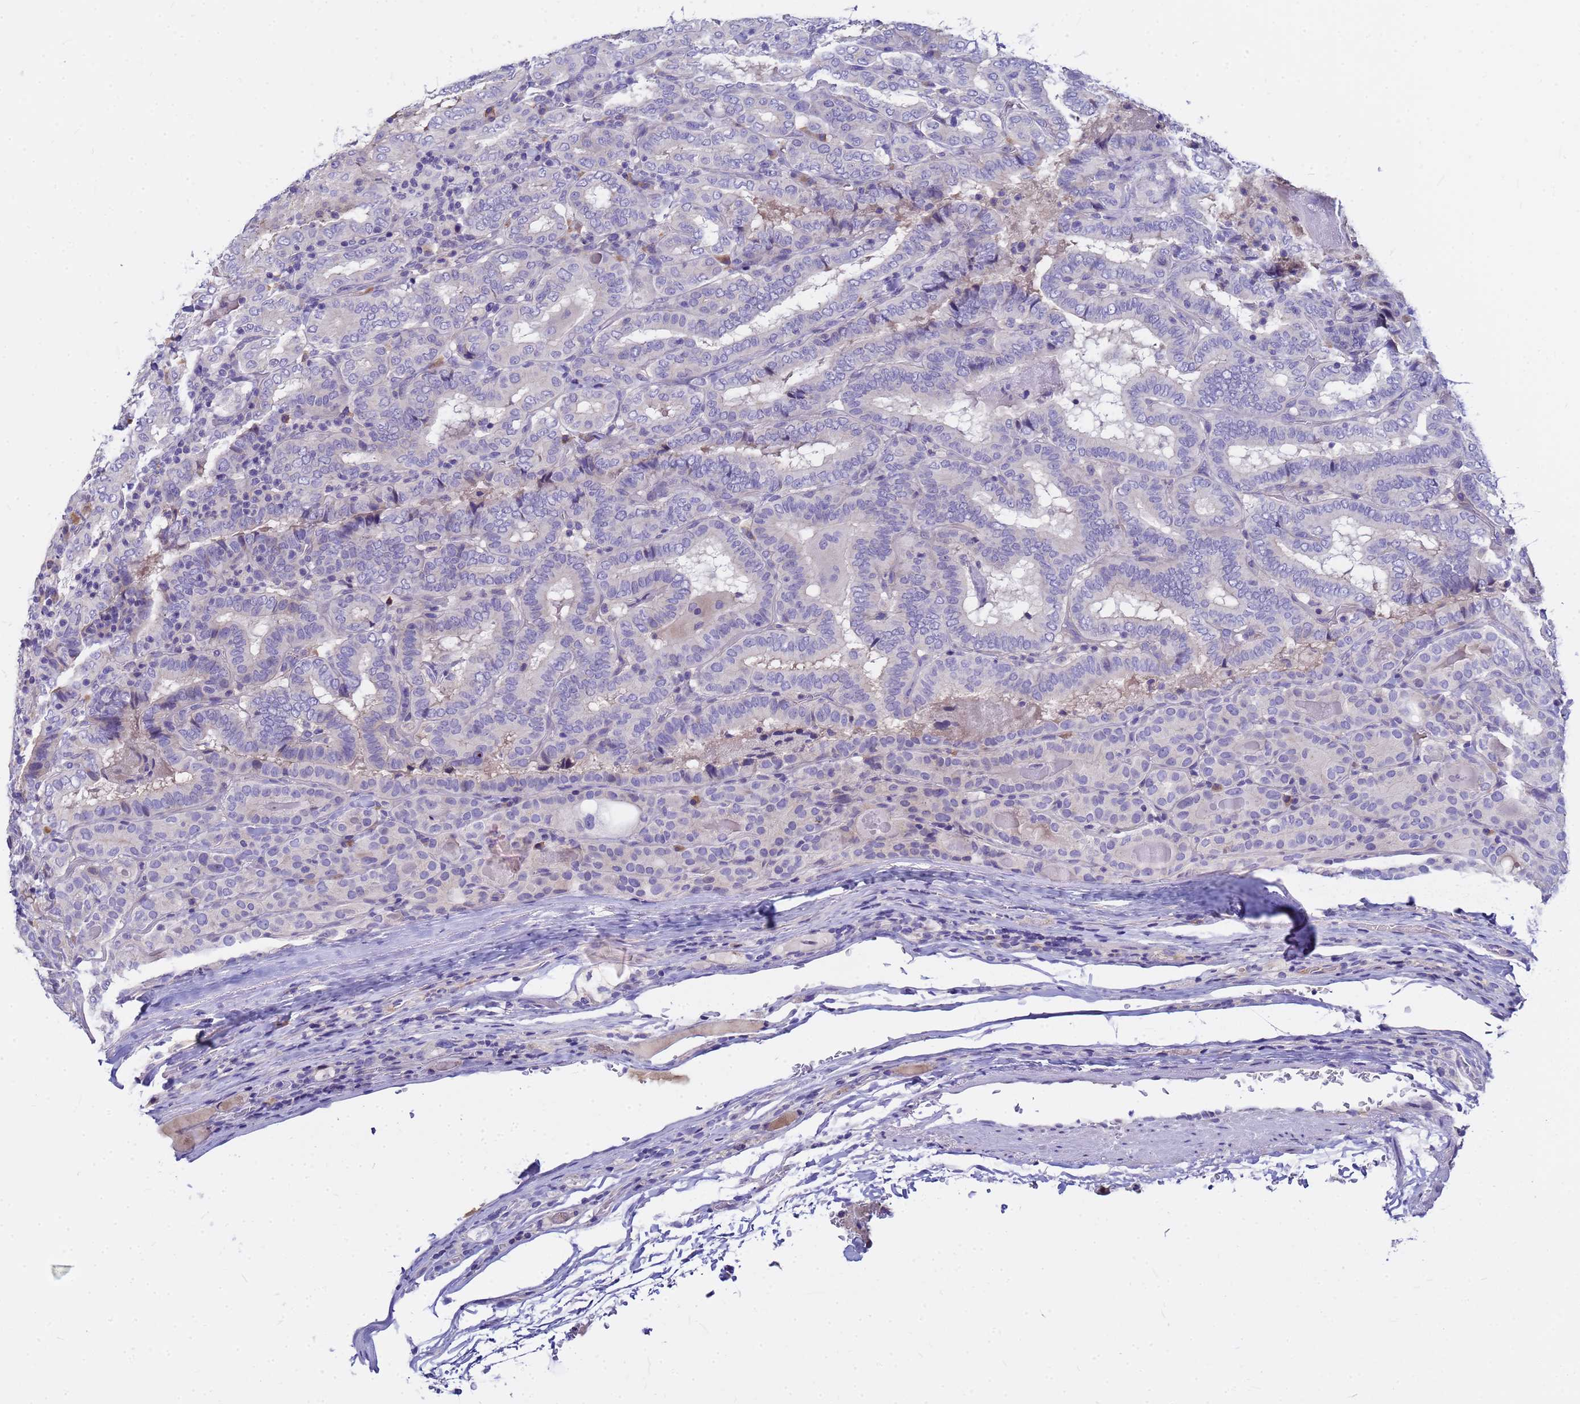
{"staining": {"intensity": "negative", "quantity": "none", "location": "none"}, "tissue": "thyroid cancer", "cell_type": "Tumor cells", "image_type": "cancer", "snomed": [{"axis": "morphology", "description": "Papillary adenocarcinoma, NOS"}, {"axis": "topography", "description": "Thyroid gland"}], "caption": "Thyroid cancer (papillary adenocarcinoma) was stained to show a protein in brown. There is no significant positivity in tumor cells. (Stains: DAB (3,3'-diaminobenzidine) immunohistochemistry with hematoxylin counter stain, Microscopy: brightfield microscopy at high magnification).", "gene": "DPRX", "patient": {"sex": "female", "age": 72}}